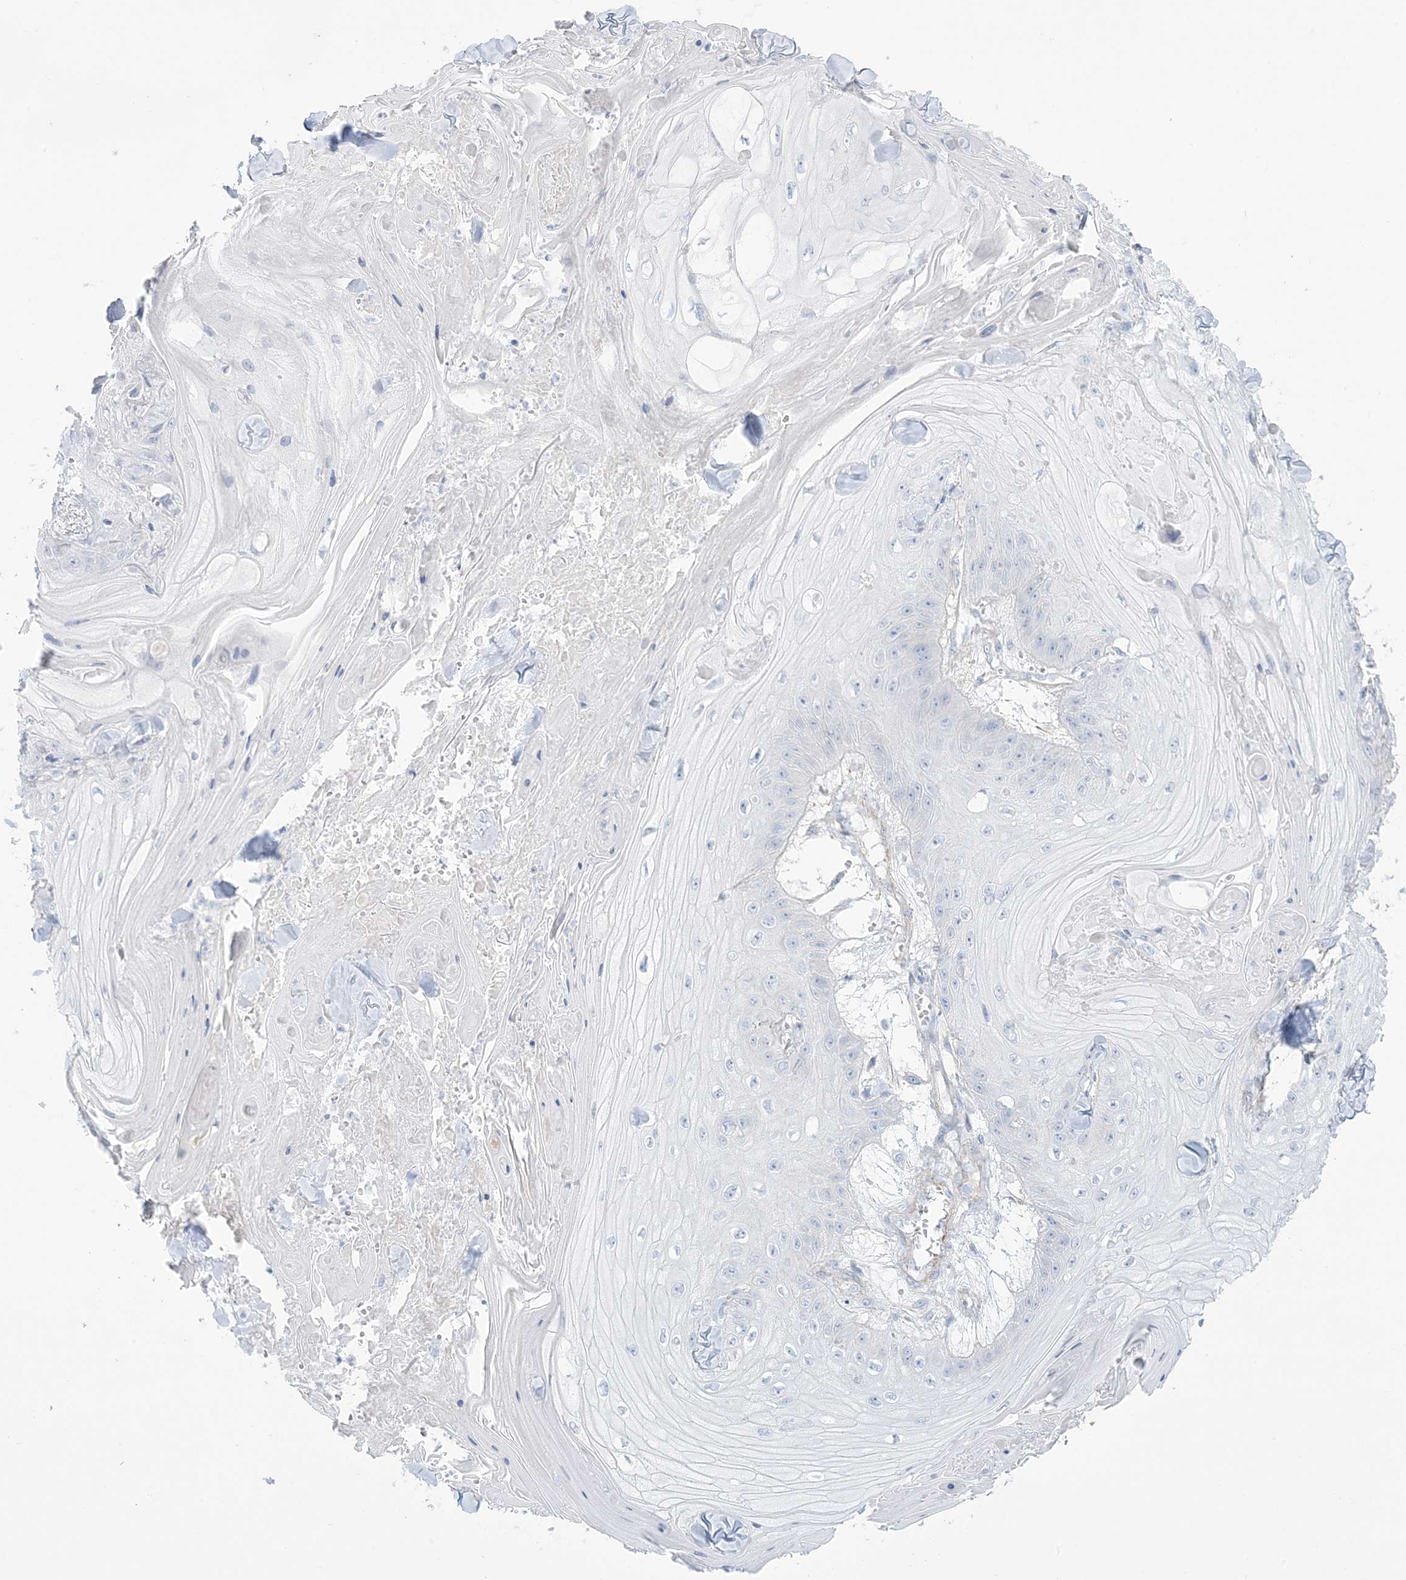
{"staining": {"intensity": "negative", "quantity": "none", "location": "none"}, "tissue": "skin cancer", "cell_type": "Tumor cells", "image_type": "cancer", "snomed": [{"axis": "morphology", "description": "Squamous cell carcinoma, NOS"}, {"axis": "topography", "description": "Skin"}], "caption": "Tumor cells are negative for protein expression in human skin cancer (squamous cell carcinoma). (Brightfield microscopy of DAB (3,3'-diaminobenzidine) immunohistochemistry at high magnification).", "gene": "AGXT", "patient": {"sex": "male", "age": 74}}